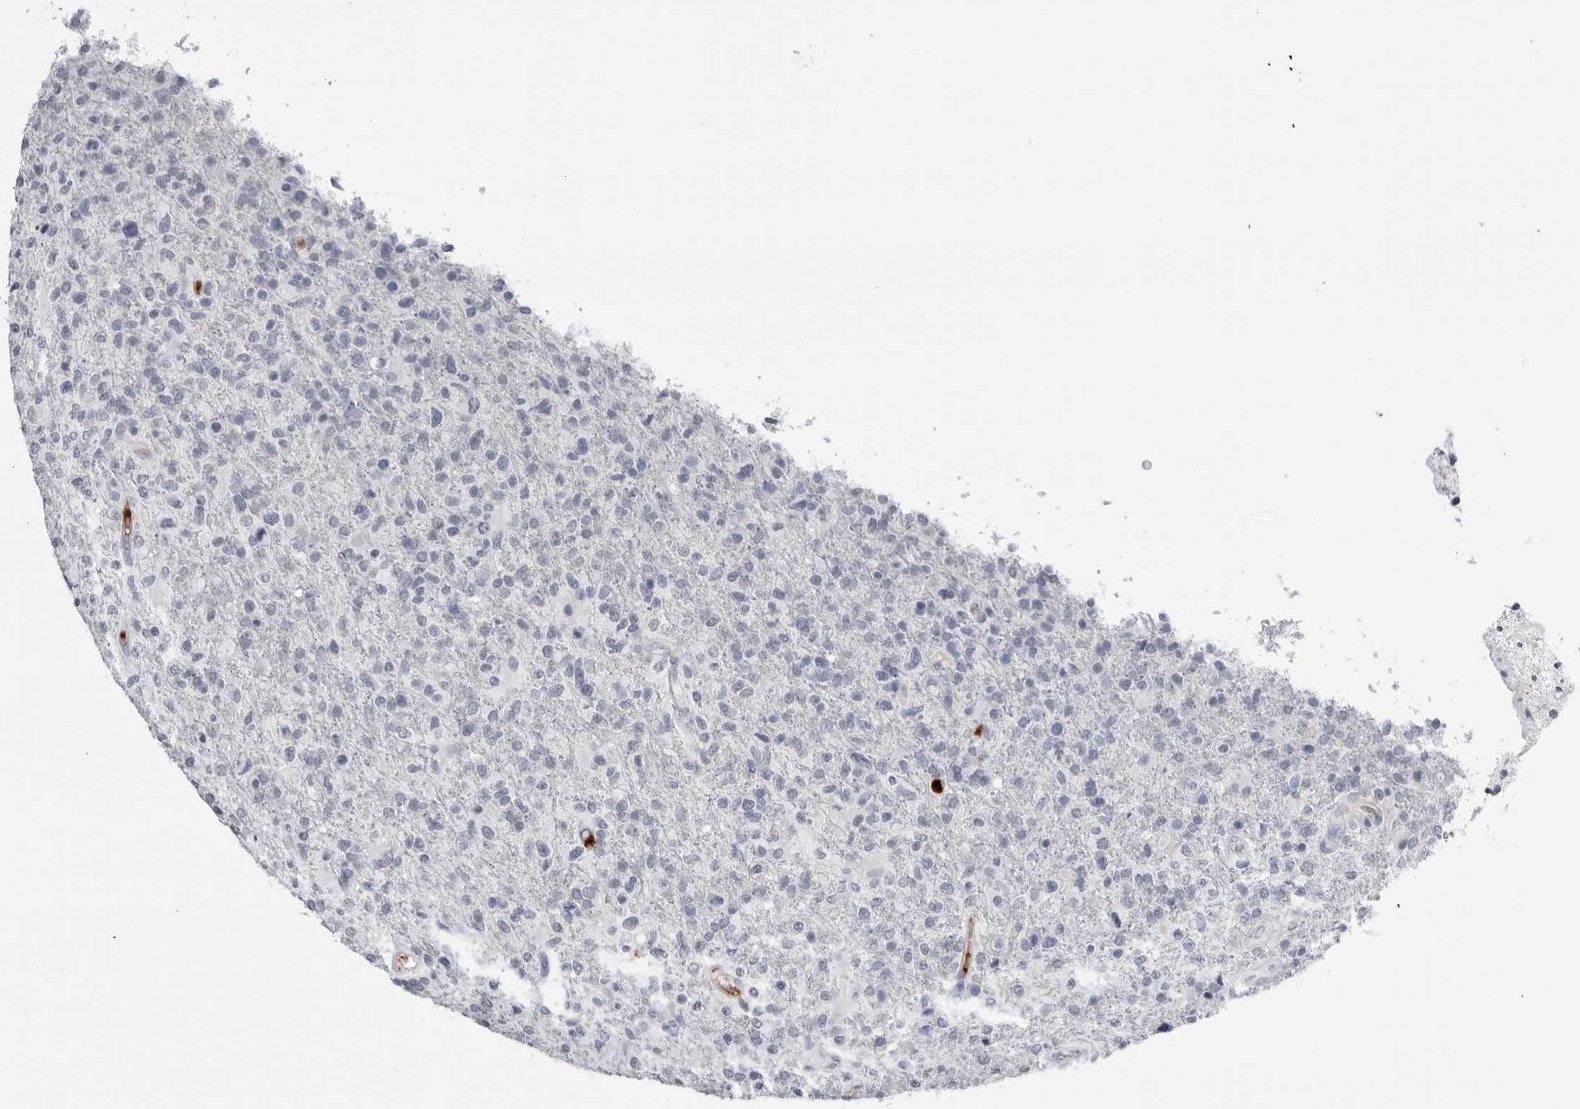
{"staining": {"intensity": "negative", "quantity": "none", "location": "none"}, "tissue": "glioma", "cell_type": "Tumor cells", "image_type": "cancer", "snomed": [{"axis": "morphology", "description": "Glioma, malignant, High grade"}, {"axis": "topography", "description": "Brain"}], "caption": "DAB (3,3'-diaminobenzidine) immunohistochemical staining of human glioma exhibits no significant staining in tumor cells. (Brightfield microscopy of DAB (3,3'-diaminobenzidine) immunohistochemistry (IHC) at high magnification).", "gene": "SERPINF2", "patient": {"sex": "male", "age": 72}}